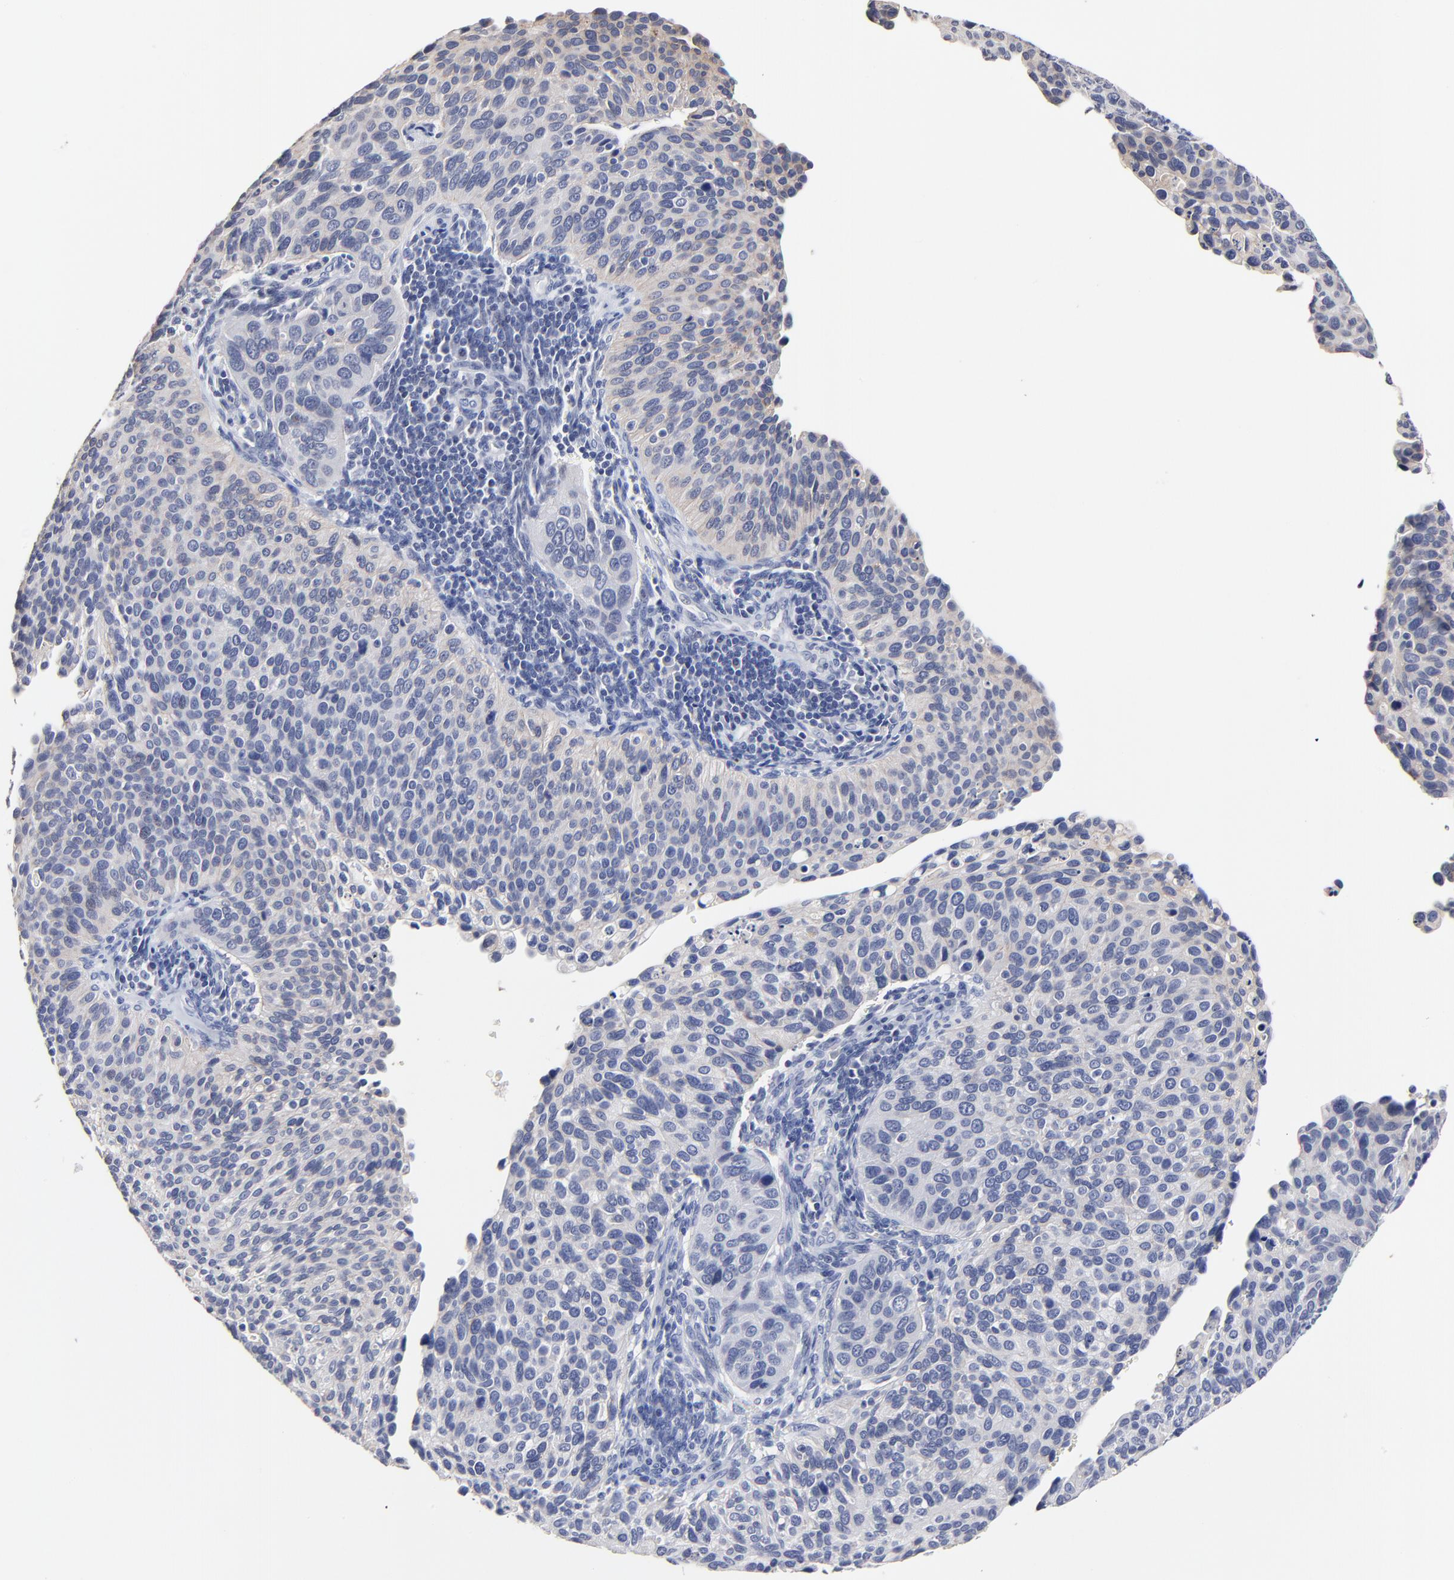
{"staining": {"intensity": "negative", "quantity": "none", "location": "none"}, "tissue": "cervical cancer", "cell_type": "Tumor cells", "image_type": "cancer", "snomed": [{"axis": "morphology", "description": "Adenocarcinoma, NOS"}, {"axis": "topography", "description": "Cervix"}], "caption": "Cervical cancer stained for a protein using IHC demonstrates no positivity tumor cells.", "gene": "CXADR", "patient": {"sex": "female", "age": 29}}